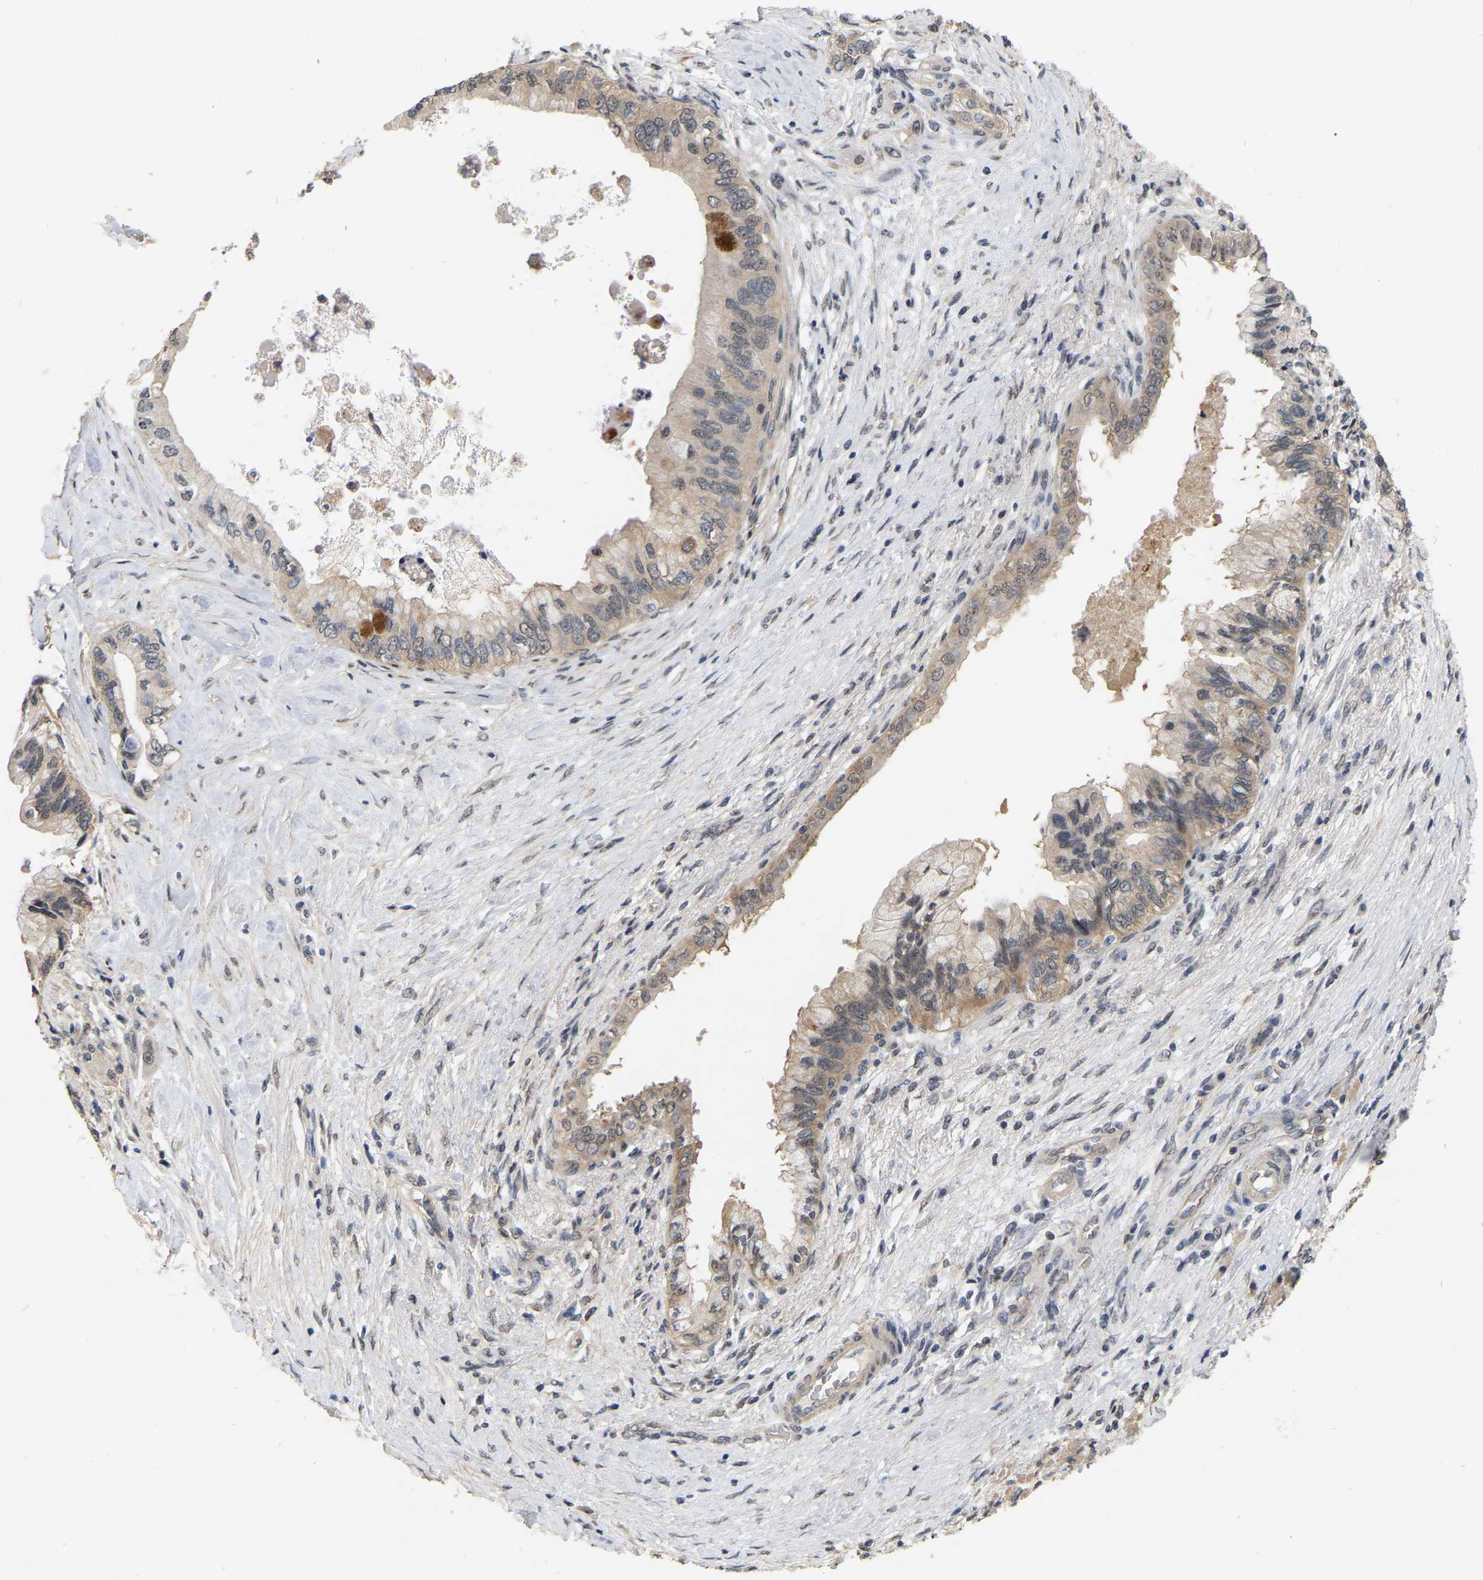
{"staining": {"intensity": "moderate", "quantity": "25%-75%", "location": "cytoplasmic/membranous"}, "tissue": "pancreatic cancer", "cell_type": "Tumor cells", "image_type": "cancer", "snomed": [{"axis": "morphology", "description": "Adenocarcinoma, NOS"}, {"axis": "topography", "description": "Pancreas"}], "caption": "An image showing moderate cytoplasmic/membranous staining in about 25%-75% of tumor cells in pancreatic adenocarcinoma, as visualized by brown immunohistochemical staining.", "gene": "RUVBL1", "patient": {"sex": "female", "age": 73}}